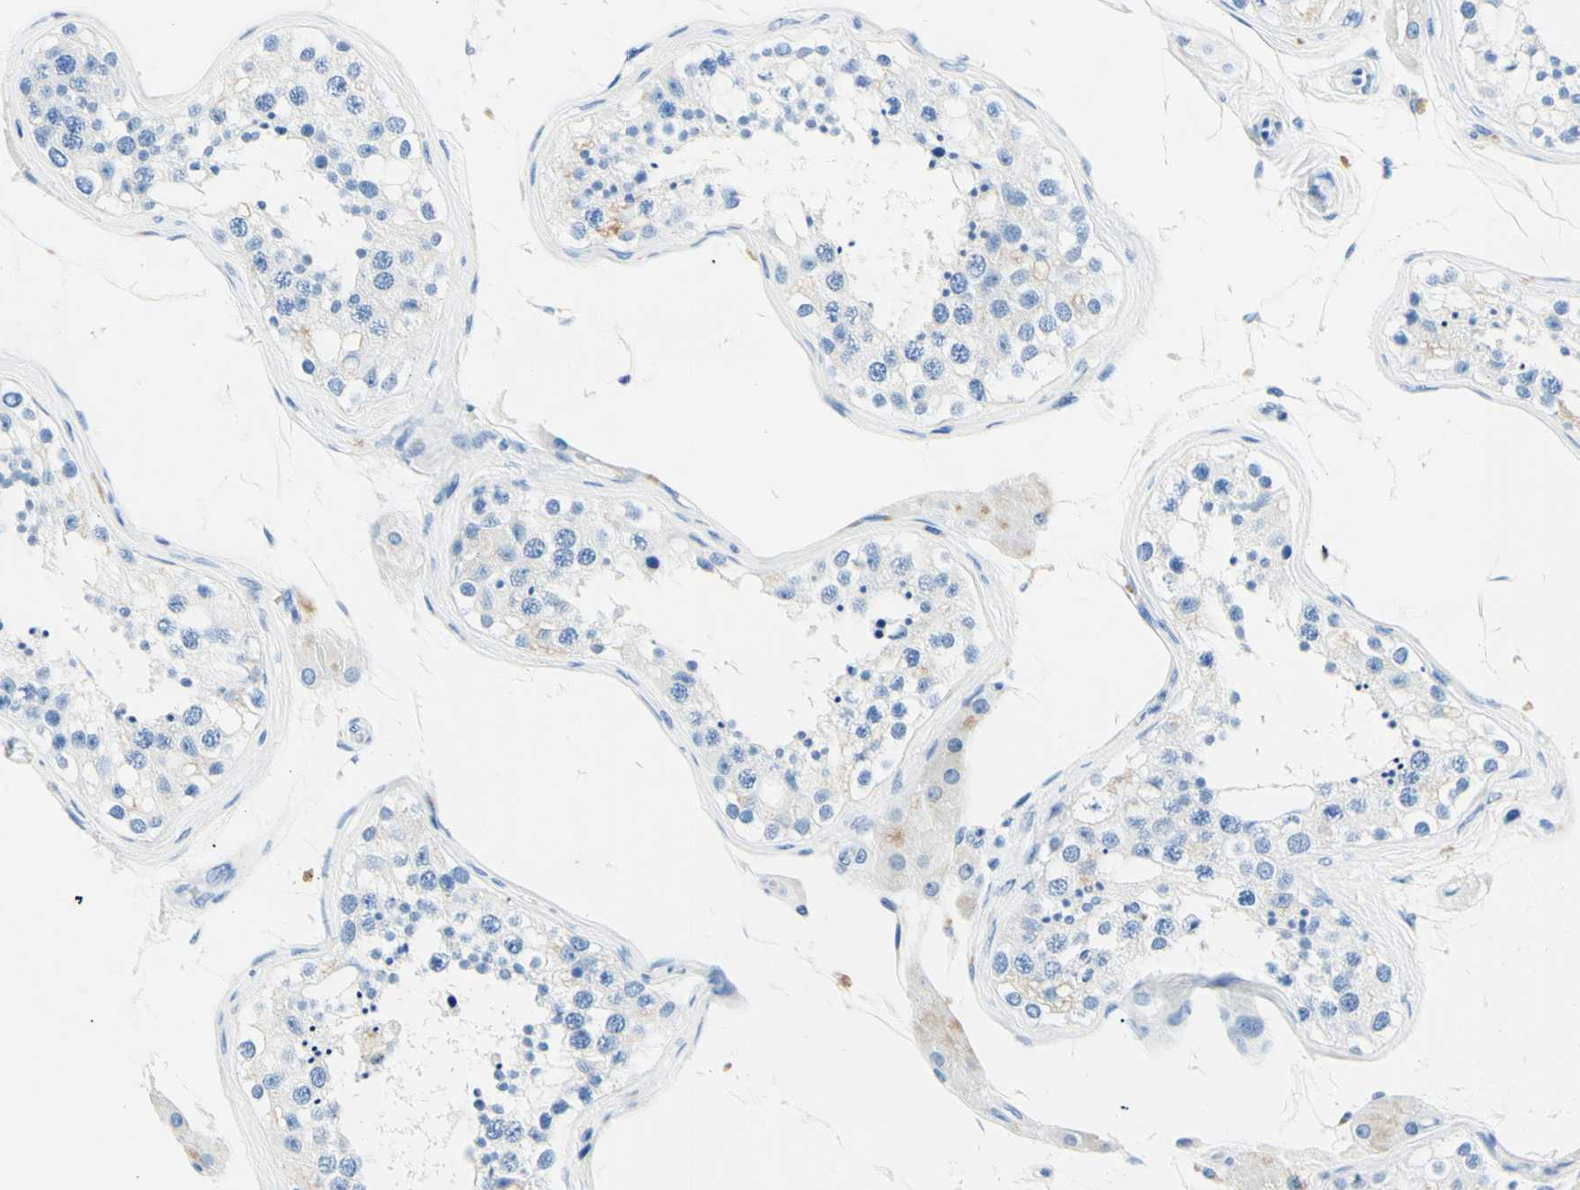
{"staining": {"intensity": "negative", "quantity": "none", "location": "none"}, "tissue": "testis", "cell_type": "Cells in seminiferous ducts", "image_type": "normal", "snomed": [{"axis": "morphology", "description": "Normal tissue, NOS"}, {"axis": "topography", "description": "Testis"}], "caption": "An immunohistochemistry photomicrograph of benign testis is shown. There is no staining in cells in seminiferous ducts of testis.", "gene": "MYH2", "patient": {"sex": "male", "age": 68}}